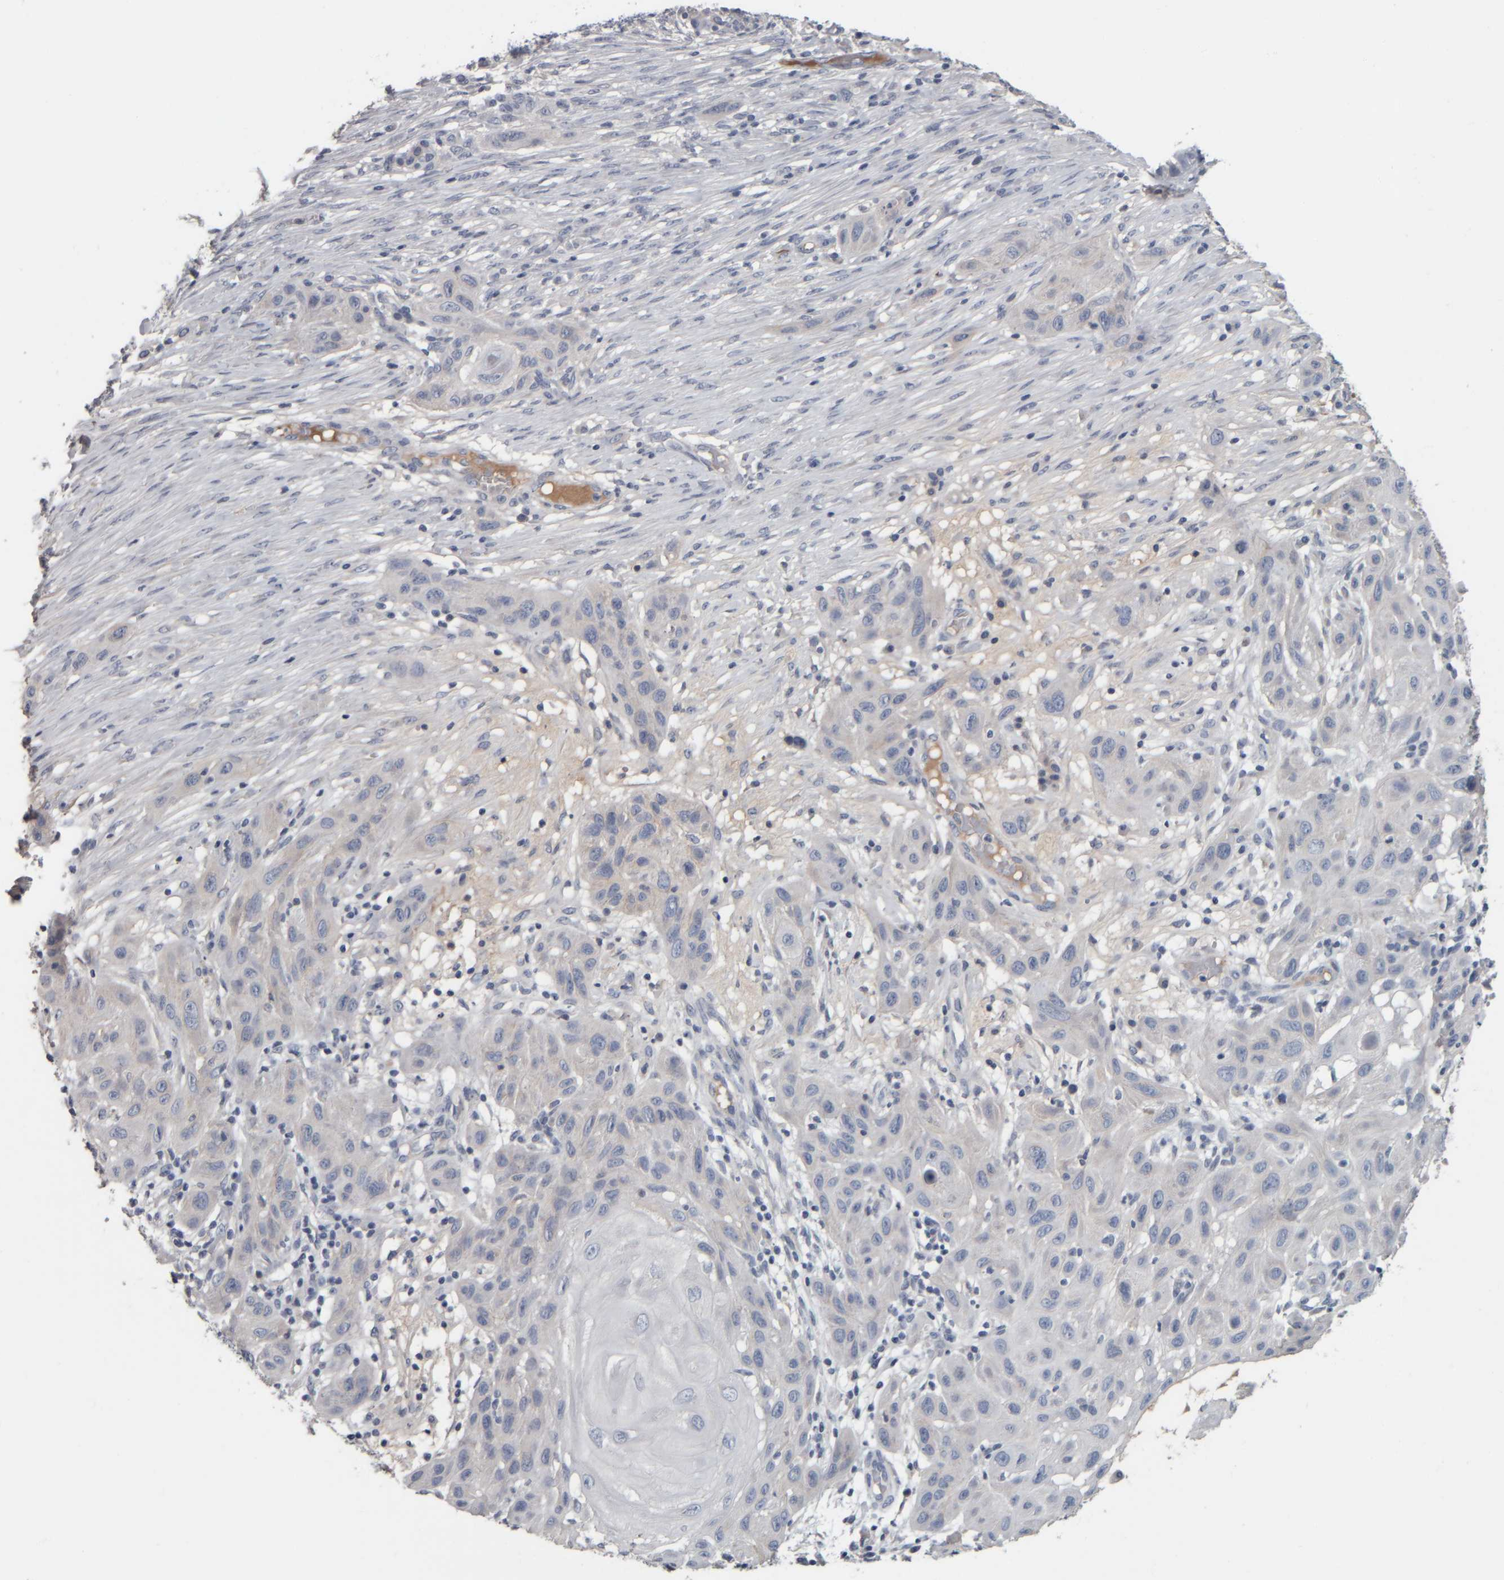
{"staining": {"intensity": "negative", "quantity": "none", "location": "none"}, "tissue": "skin cancer", "cell_type": "Tumor cells", "image_type": "cancer", "snomed": [{"axis": "morphology", "description": "Squamous cell carcinoma, NOS"}, {"axis": "topography", "description": "Skin"}], "caption": "Skin cancer (squamous cell carcinoma) was stained to show a protein in brown. There is no significant staining in tumor cells.", "gene": "CAVIN4", "patient": {"sex": "female", "age": 96}}